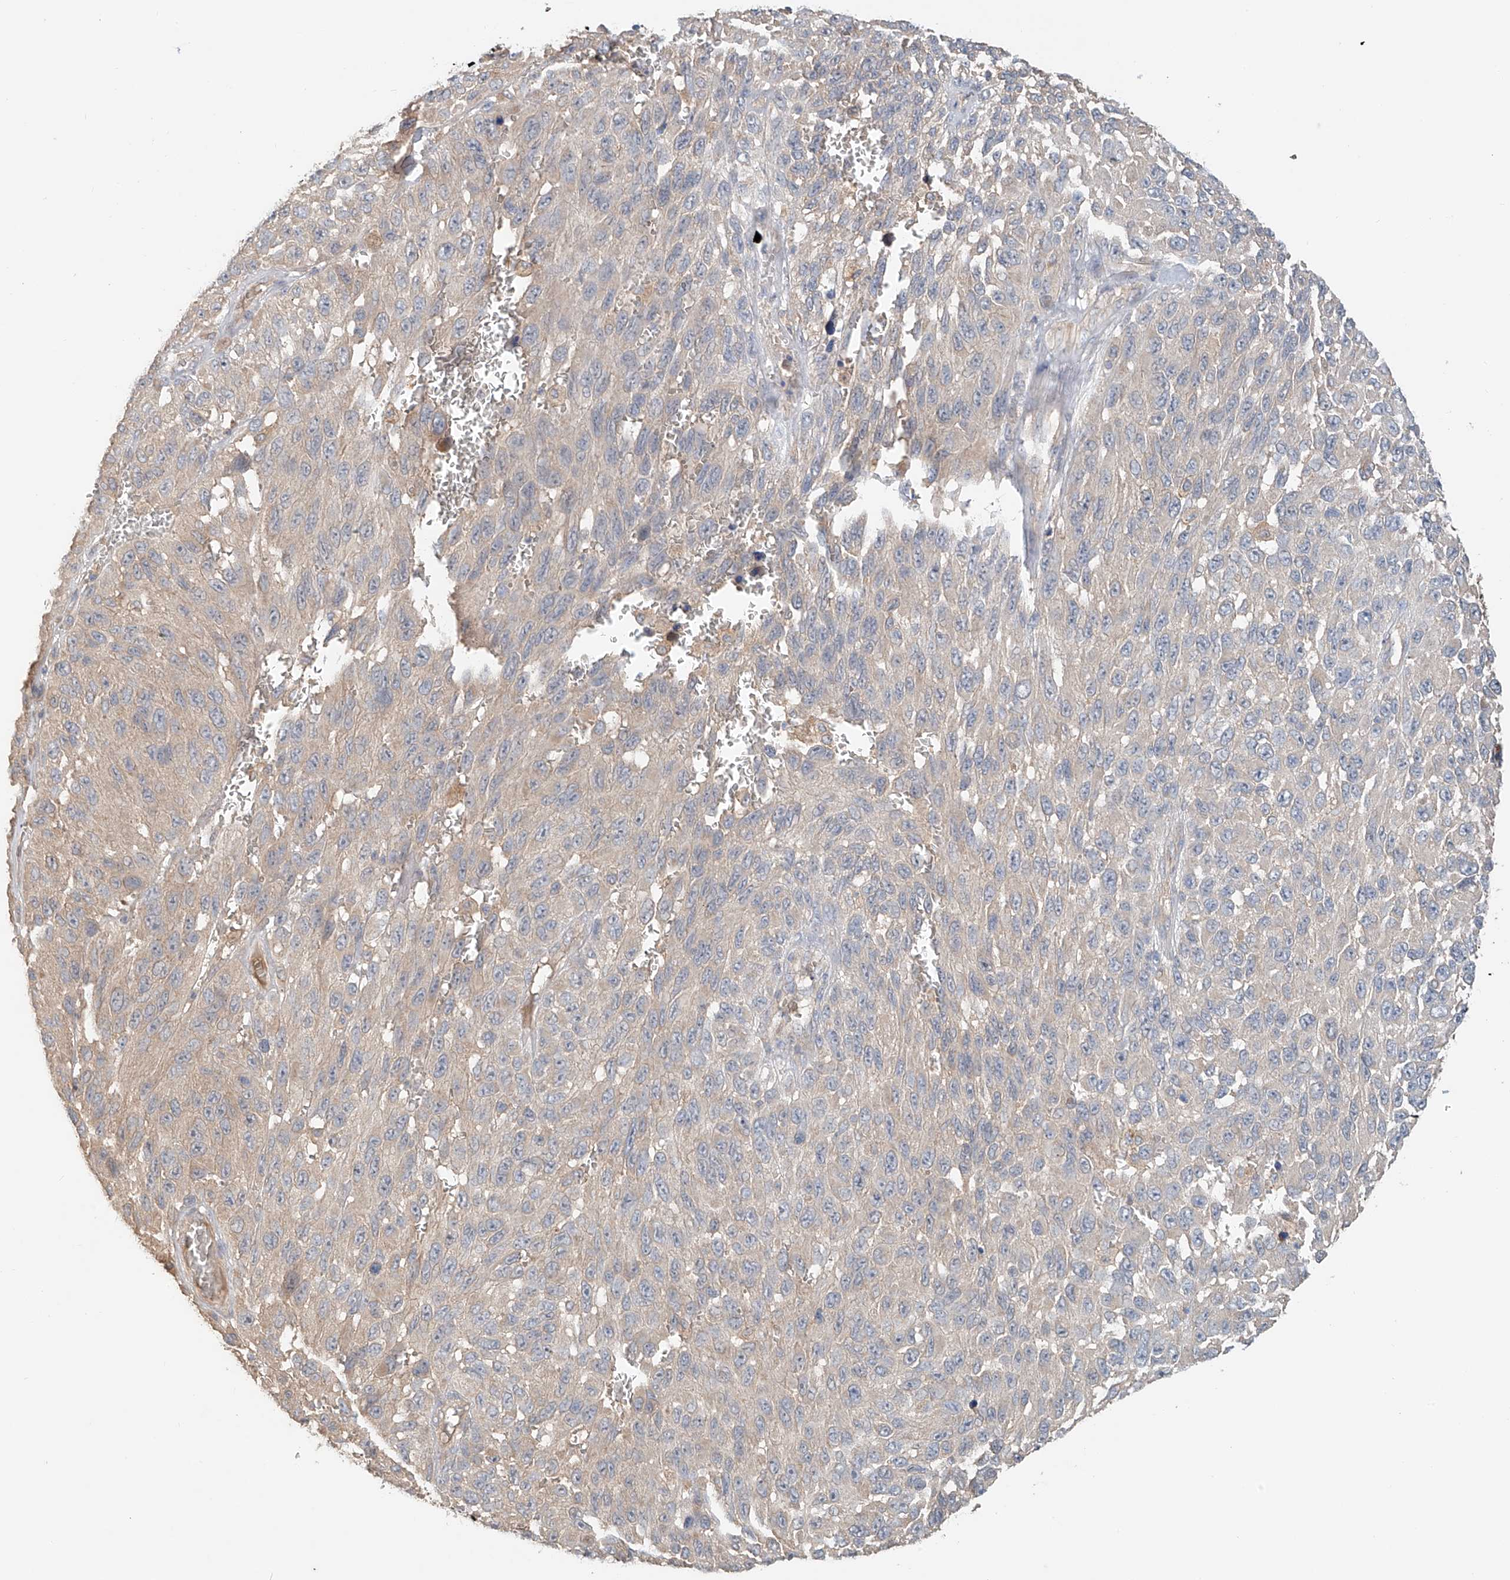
{"staining": {"intensity": "negative", "quantity": "none", "location": "none"}, "tissue": "melanoma", "cell_type": "Tumor cells", "image_type": "cancer", "snomed": [{"axis": "morphology", "description": "Malignant melanoma, NOS"}, {"axis": "topography", "description": "Skin"}], "caption": "High magnification brightfield microscopy of melanoma stained with DAB (brown) and counterstained with hematoxylin (blue): tumor cells show no significant expression.", "gene": "GNB1L", "patient": {"sex": "female", "age": 96}}